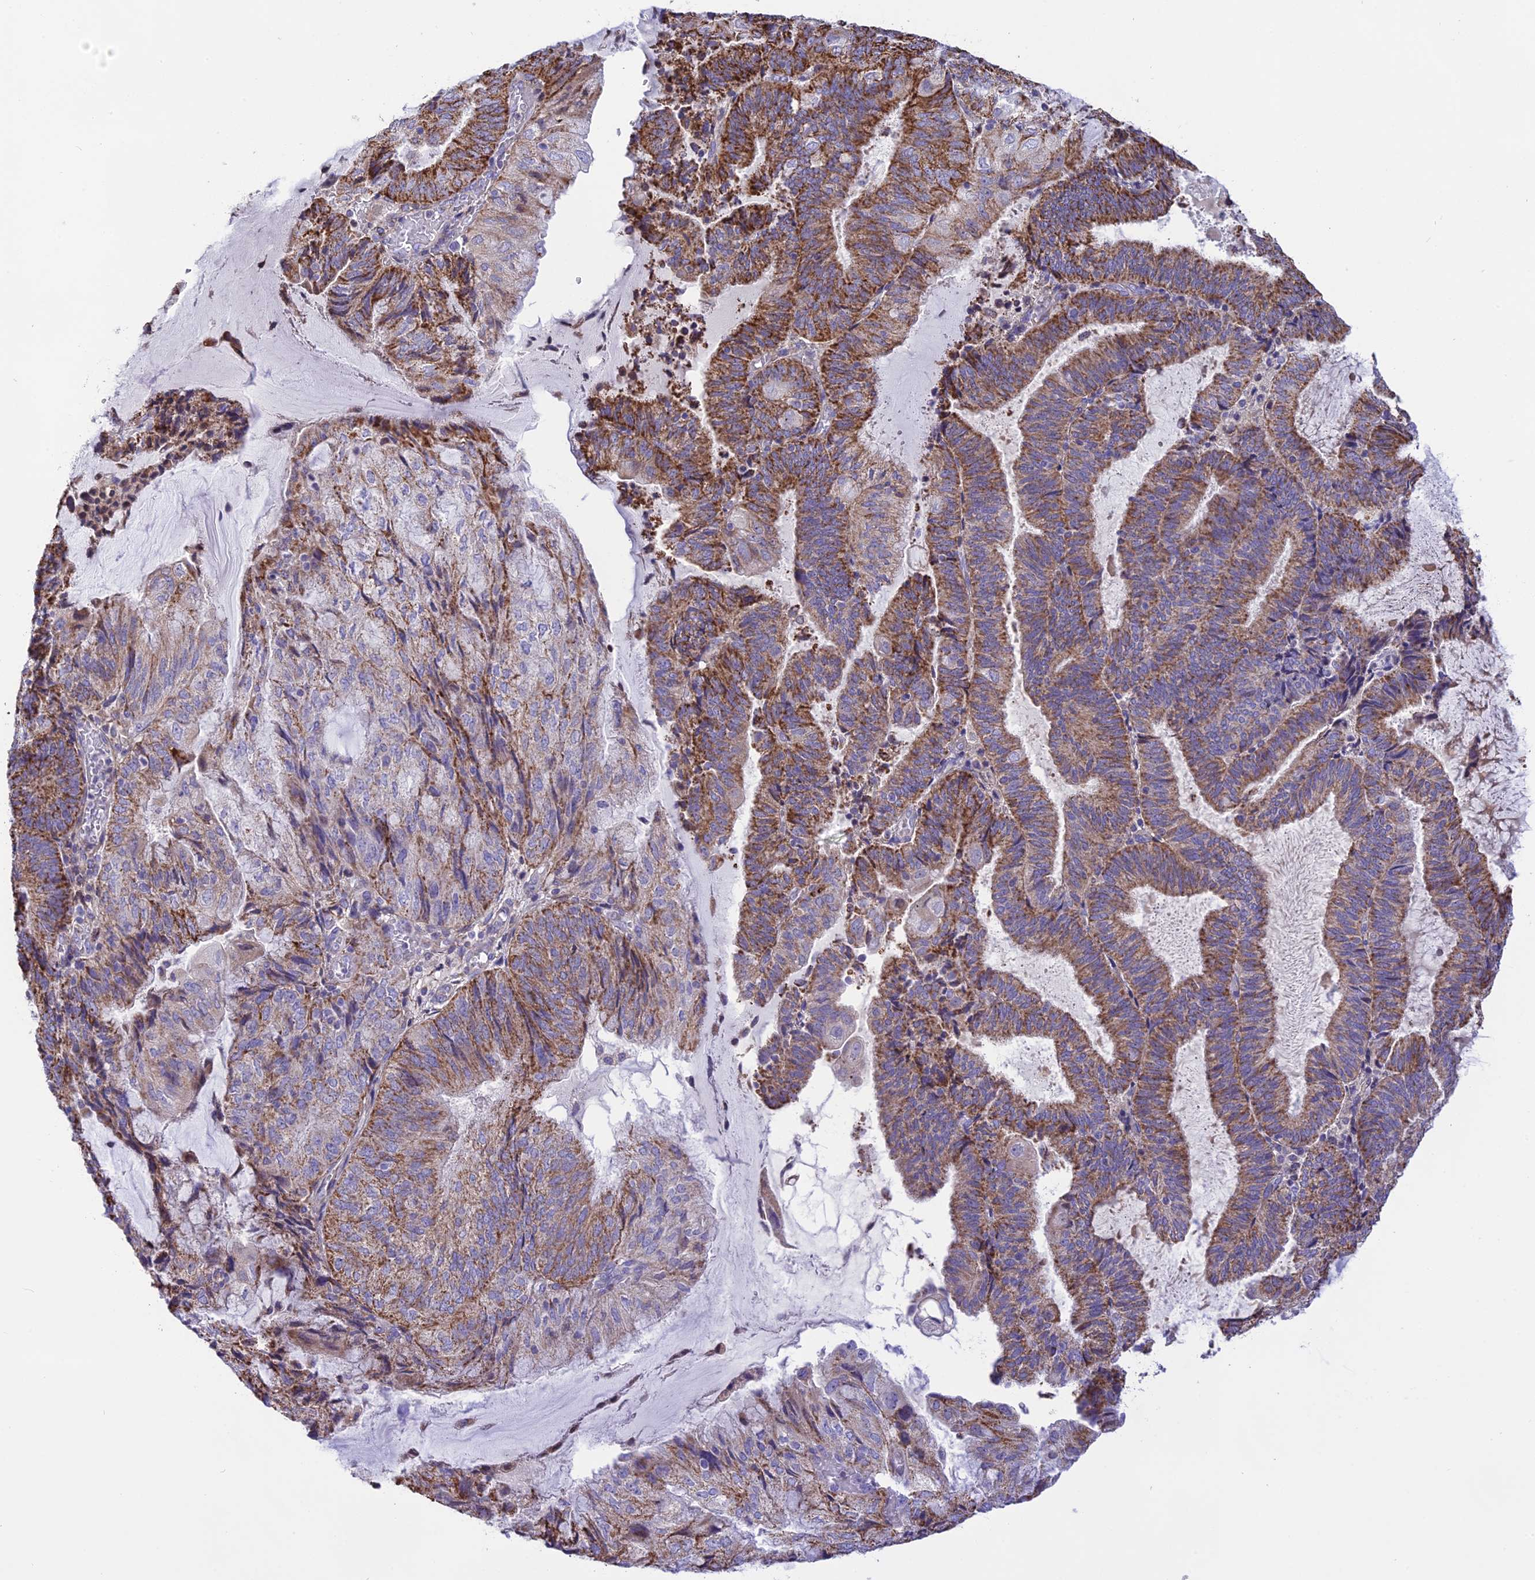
{"staining": {"intensity": "moderate", "quantity": ">75%", "location": "cytoplasmic/membranous"}, "tissue": "endometrial cancer", "cell_type": "Tumor cells", "image_type": "cancer", "snomed": [{"axis": "morphology", "description": "Adenocarcinoma, NOS"}, {"axis": "topography", "description": "Endometrium"}], "caption": "Endometrial cancer stained with a protein marker demonstrates moderate staining in tumor cells.", "gene": "DOC2B", "patient": {"sex": "female", "age": 81}}